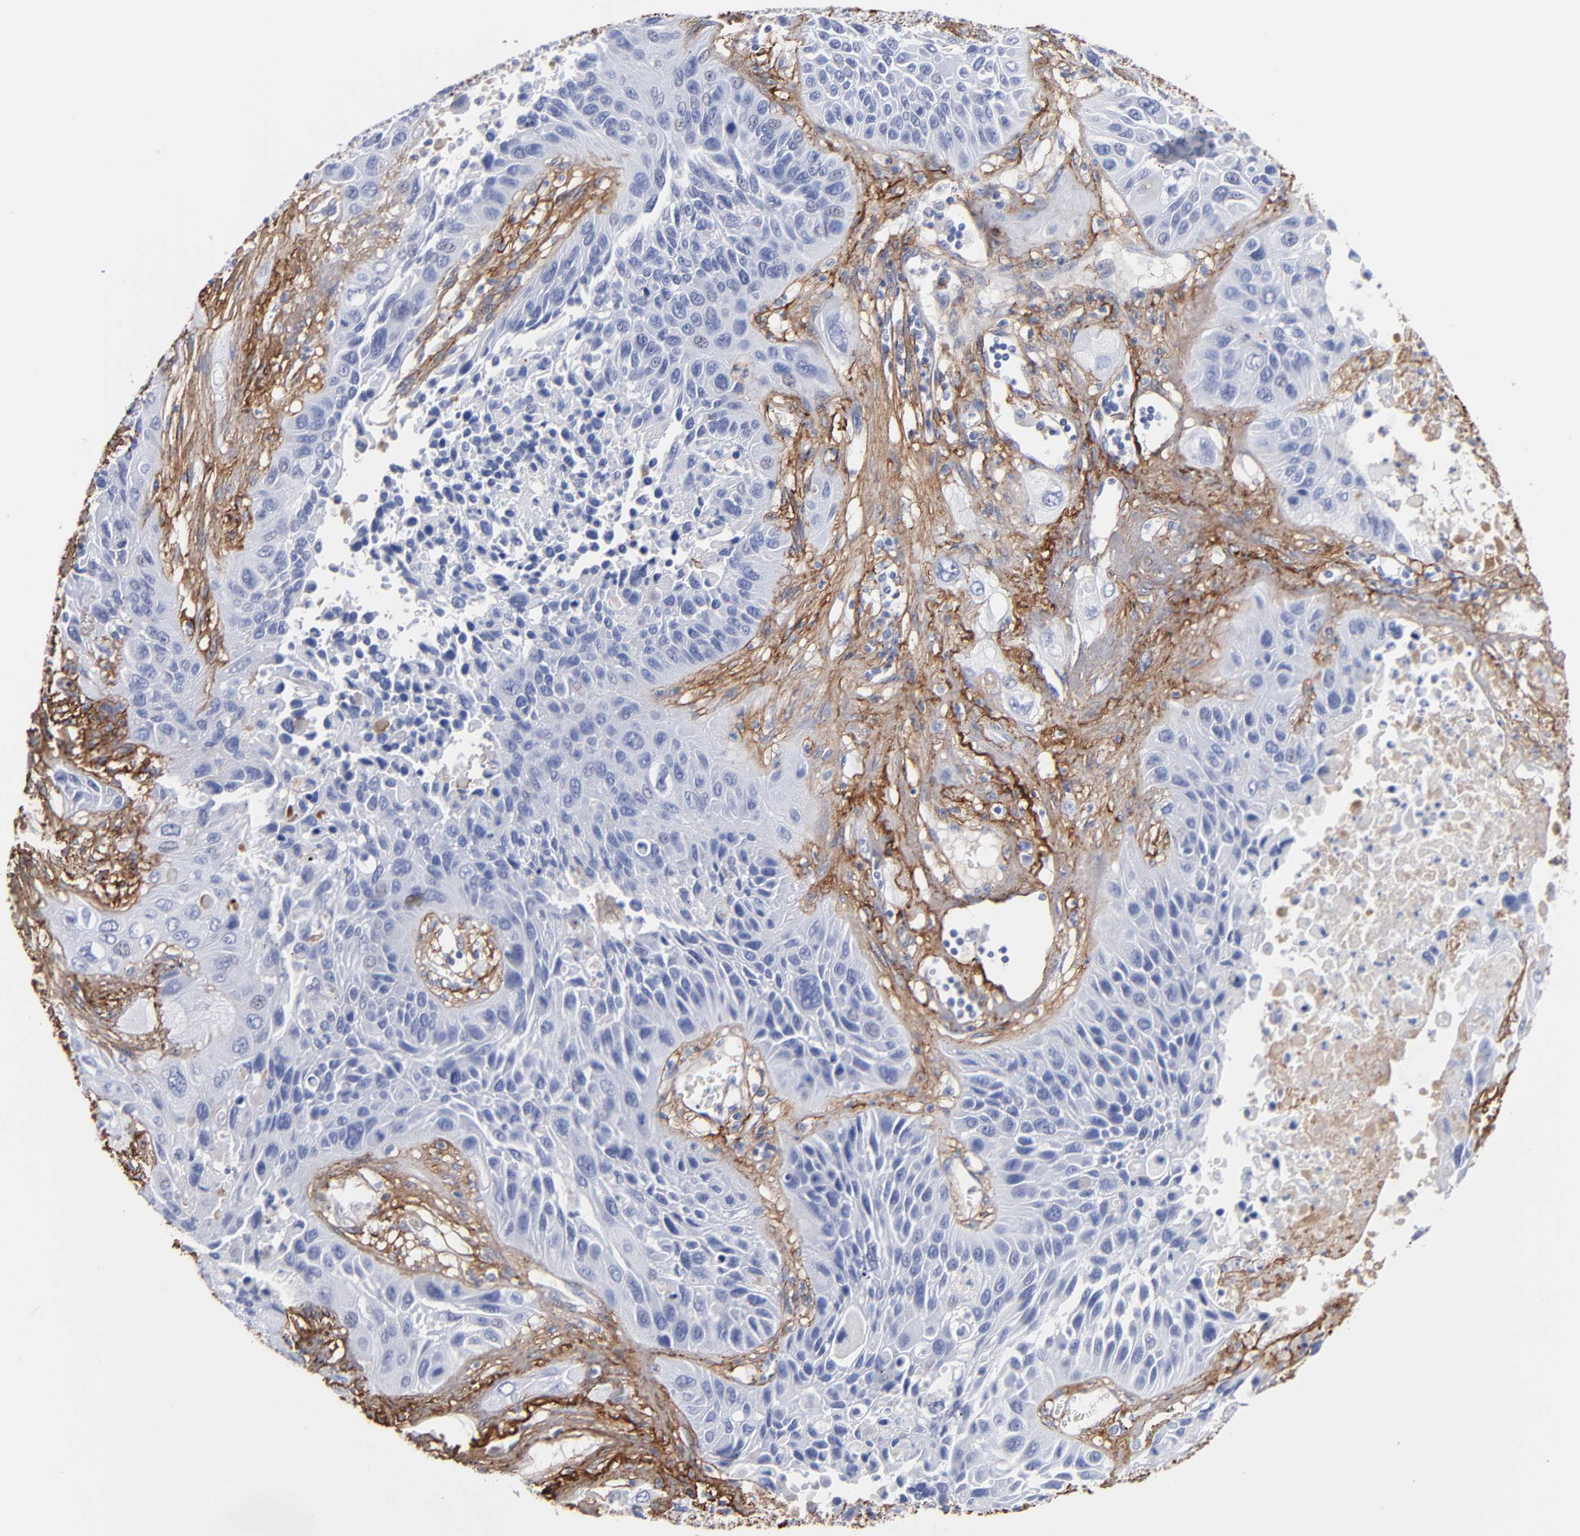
{"staining": {"intensity": "negative", "quantity": "none", "location": "none"}, "tissue": "lung cancer", "cell_type": "Tumor cells", "image_type": "cancer", "snomed": [{"axis": "morphology", "description": "Squamous cell carcinoma, NOS"}, {"axis": "topography", "description": "Lung"}], "caption": "This is a histopathology image of immunohistochemistry (IHC) staining of lung squamous cell carcinoma, which shows no expression in tumor cells. (DAB (3,3'-diaminobenzidine) IHC with hematoxylin counter stain).", "gene": "EMILIN1", "patient": {"sex": "female", "age": 76}}